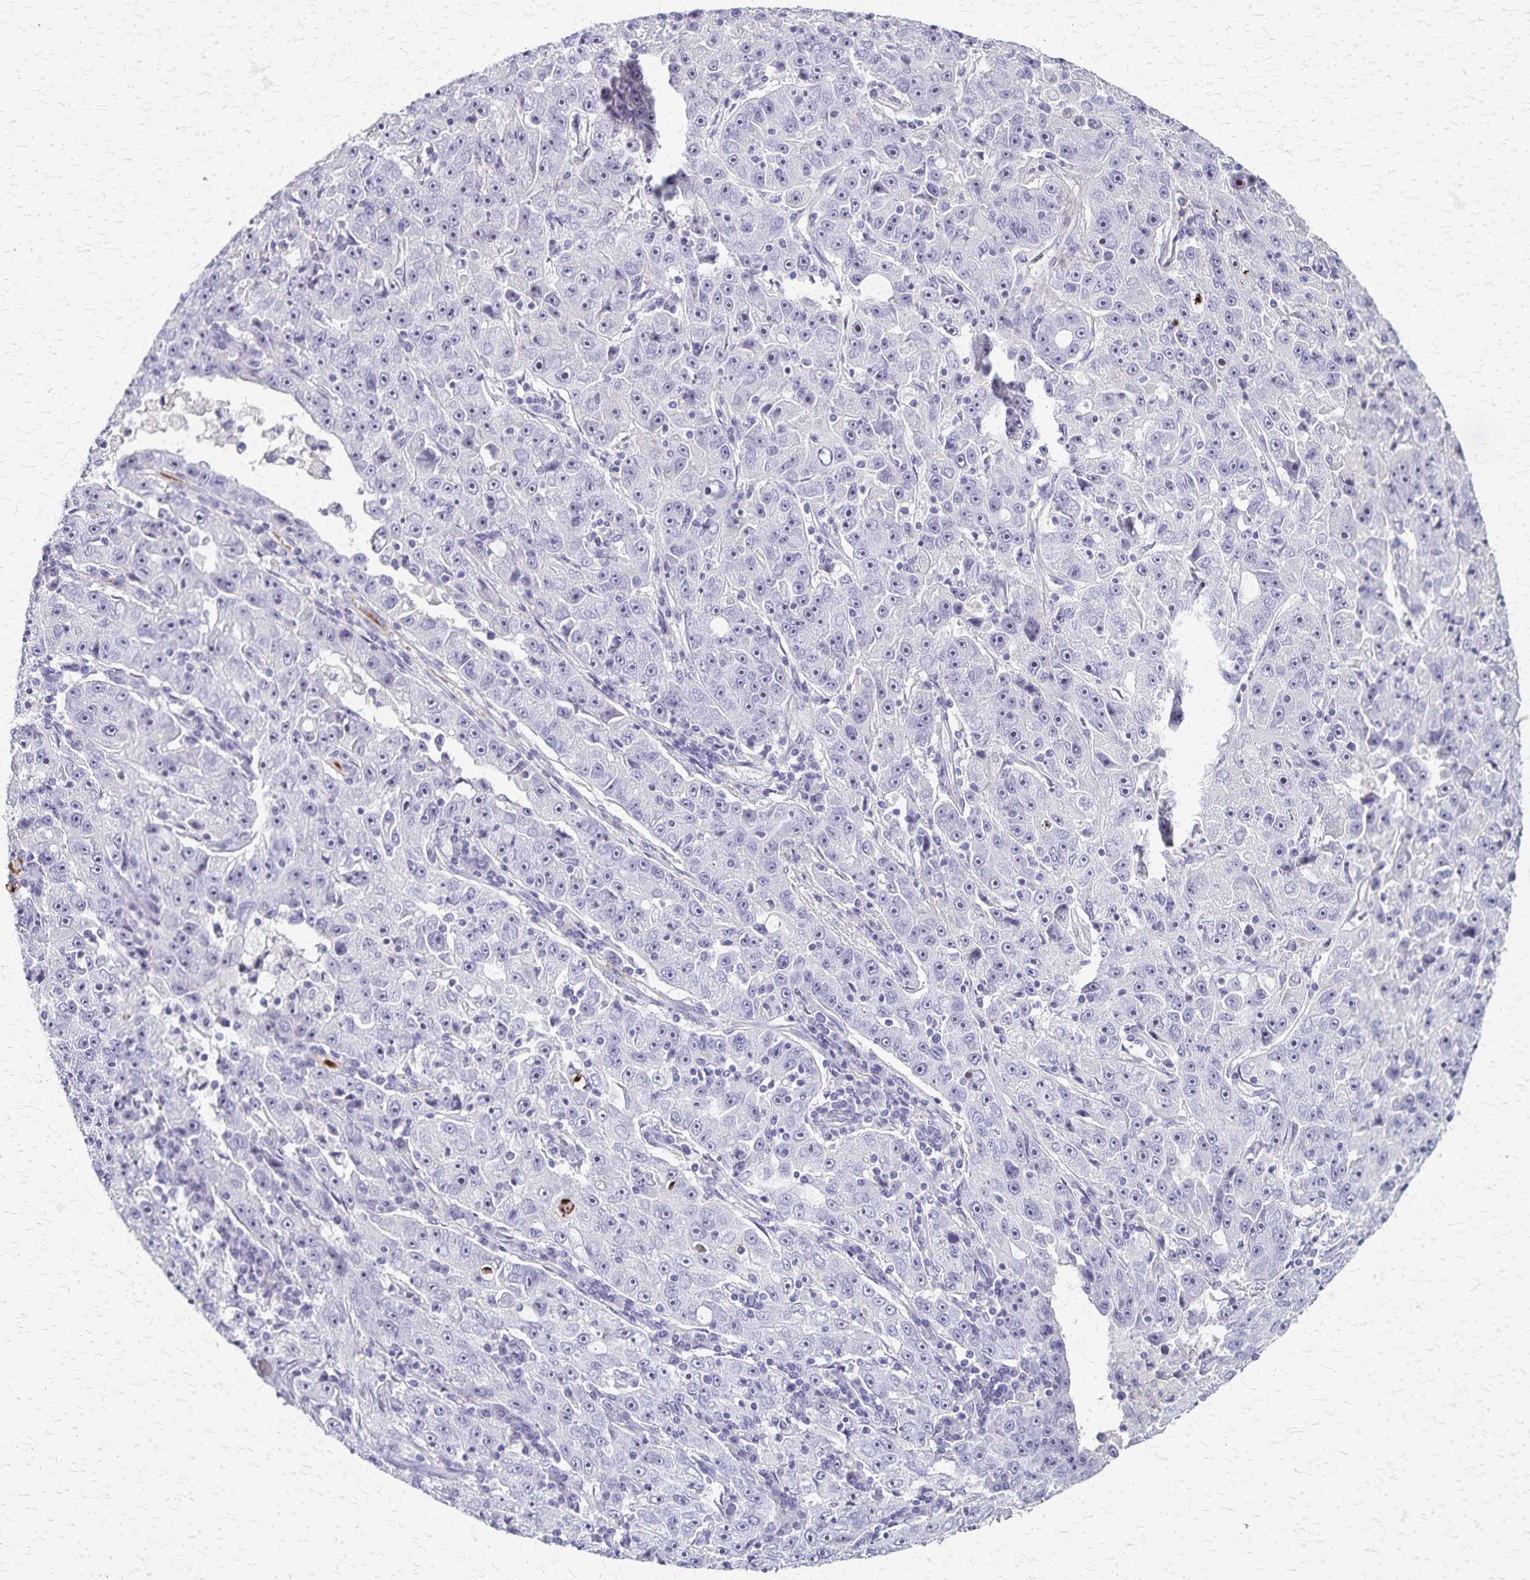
{"staining": {"intensity": "negative", "quantity": "none", "location": "none"}, "tissue": "lung cancer", "cell_type": "Tumor cells", "image_type": "cancer", "snomed": [{"axis": "morphology", "description": "Normal morphology"}, {"axis": "morphology", "description": "Adenocarcinoma, NOS"}, {"axis": "topography", "description": "Lymph node"}, {"axis": "topography", "description": "Lung"}], "caption": "An image of lung cancer stained for a protein reveals no brown staining in tumor cells.", "gene": "RASL10B", "patient": {"sex": "female", "age": 57}}